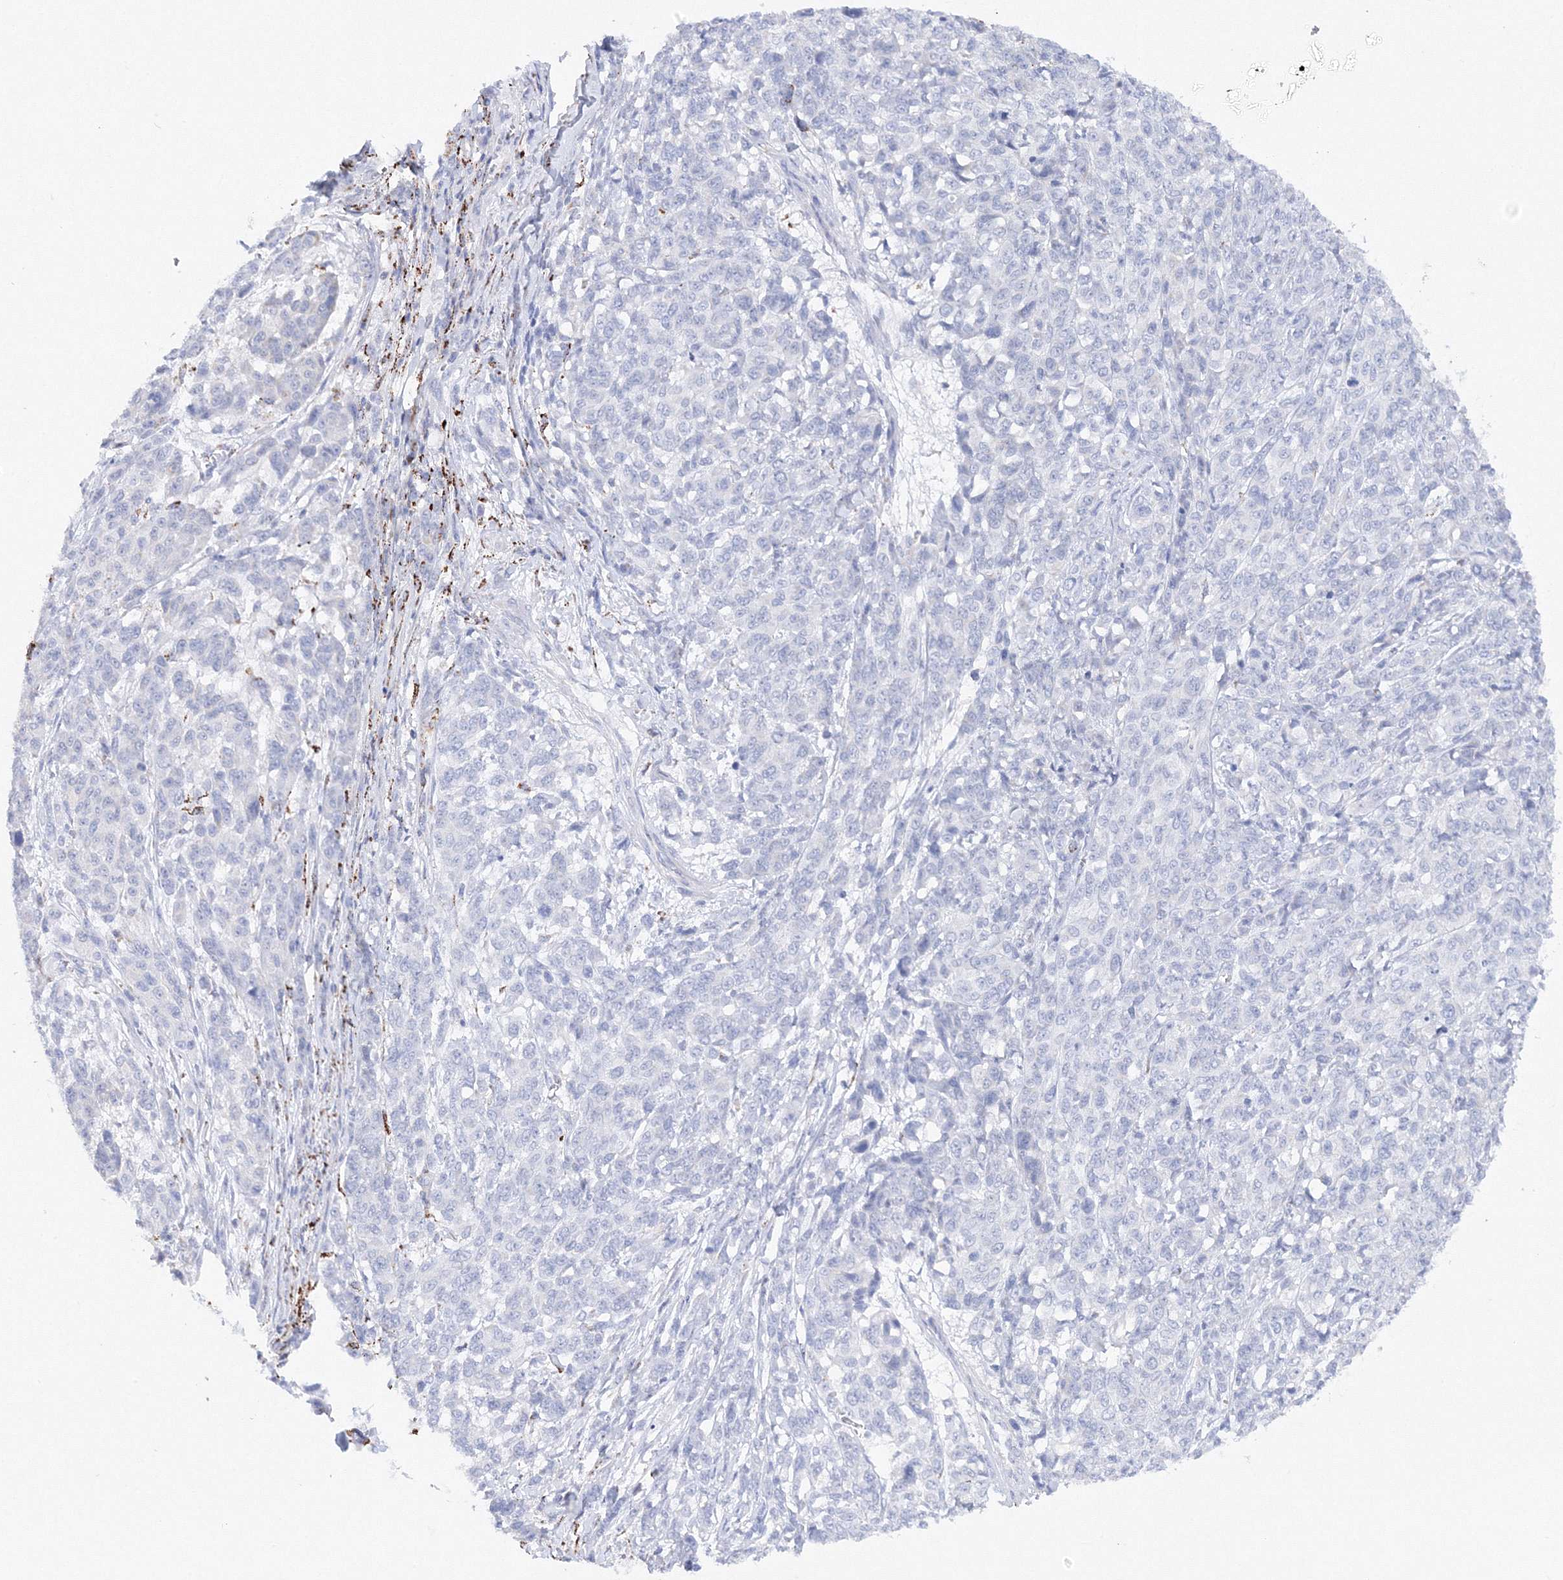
{"staining": {"intensity": "negative", "quantity": "none", "location": "none"}, "tissue": "melanoma", "cell_type": "Tumor cells", "image_type": "cancer", "snomed": [{"axis": "morphology", "description": "Malignant melanoma, NOS"}, {"axis": "topography", "description": "Skin"}], "caption": "The photomicrograph exhibits no staining of tumor cells in melanoma. (Stains: DAB IHC with hematoxylin counter stain, Microscopy: brightfield microscopy at high magnification).", "gene": "MERTK", "patient": {"sex": "male", "age": 49}}